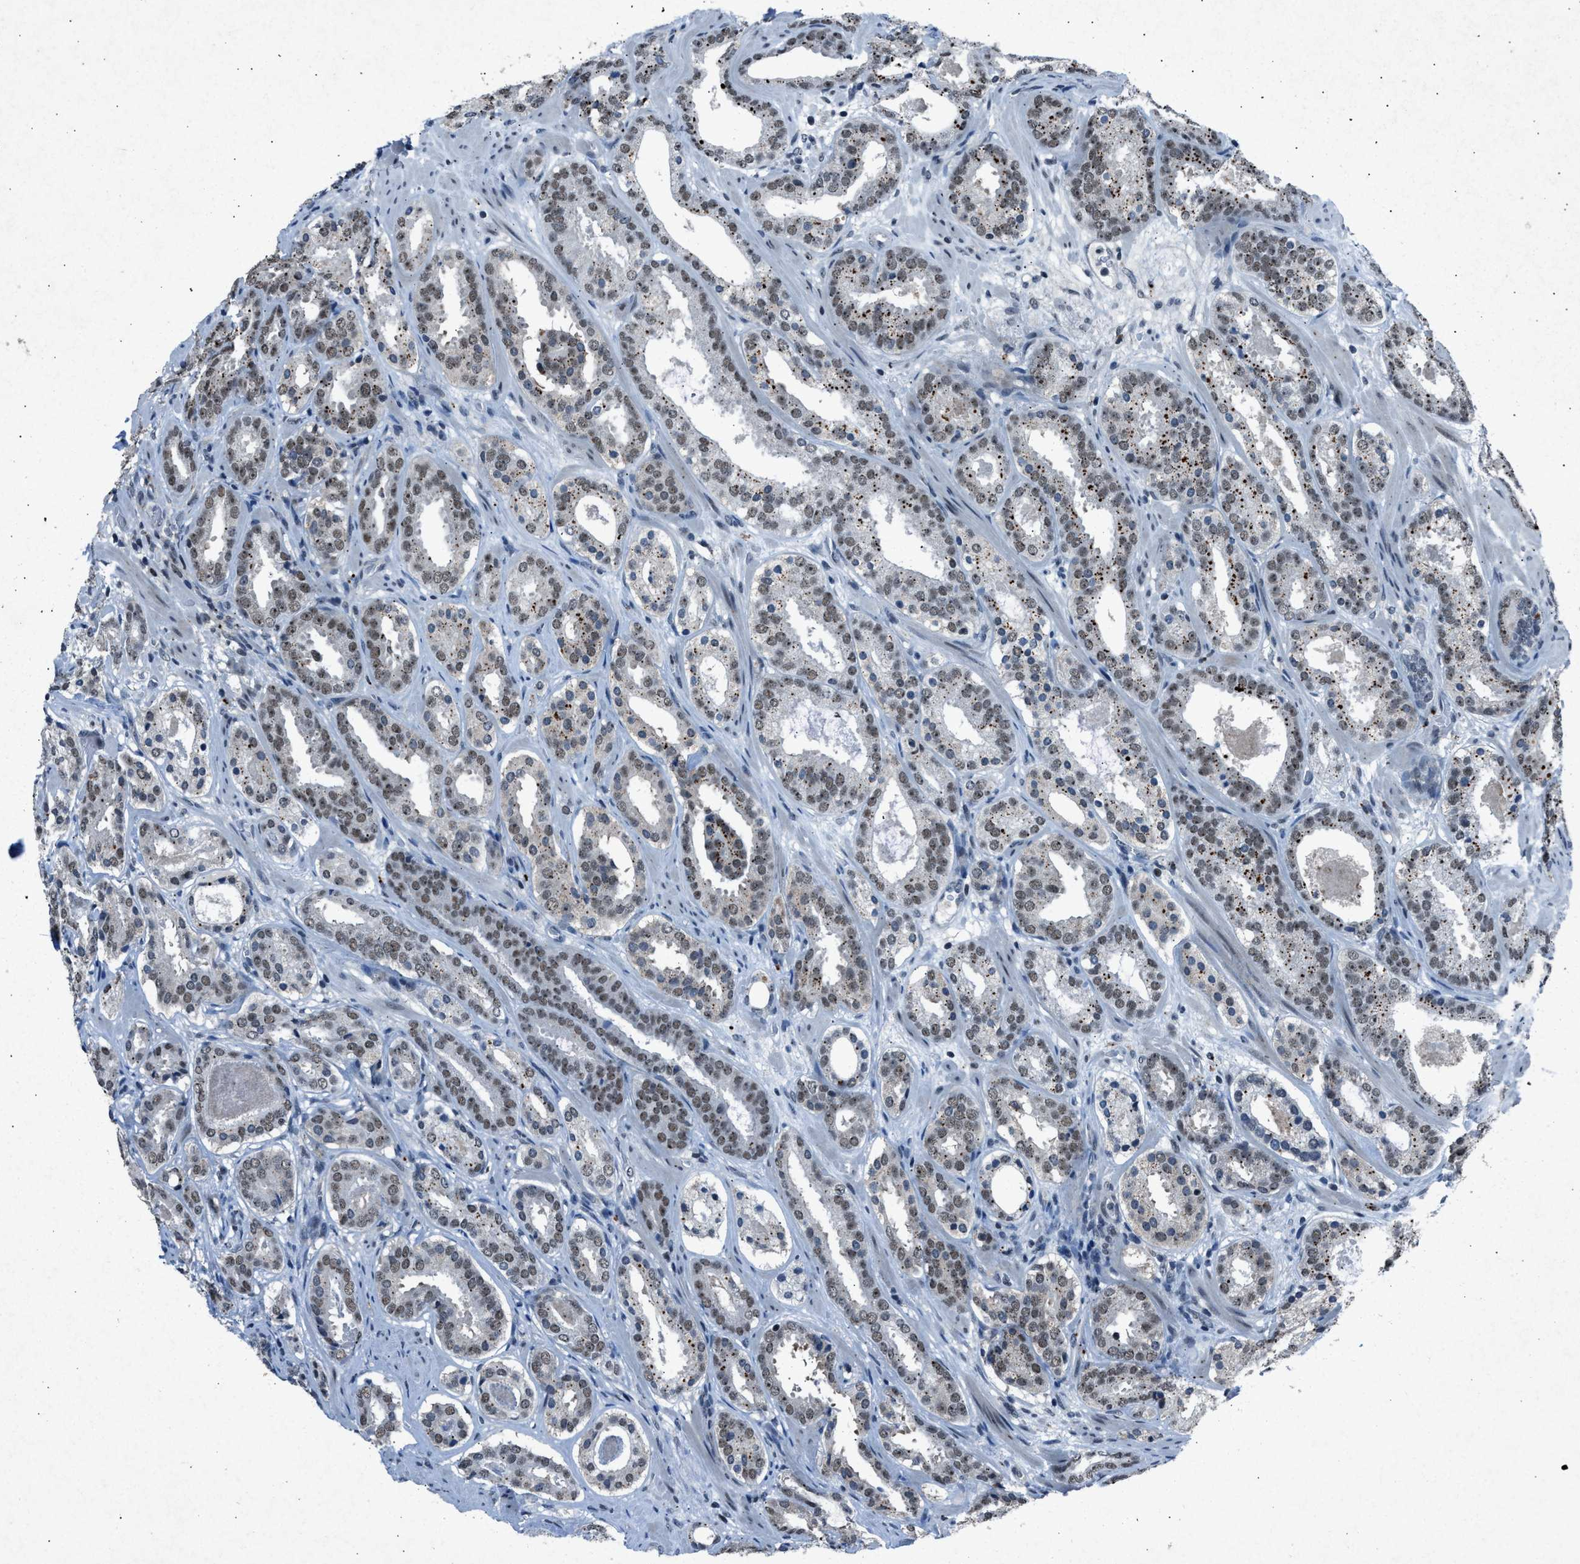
{"staining": {"intensity": "weak", "quantity": ">75%", "location": "nuclear"}, "tissue": "prostate cancer", "cell_type": "Tumor cells", "image_type": "cancer", "snomed": [{"axis": "morphology", "description": "Adenocarcinoma, Low grade"}, {"axis": "topography", "description": "Prostate"}], "caption": "Immunohistochemical staining of human prostate cancer reveals low levels of weak nuclear expression in about >75% of tumor cells.", "gene": "ADCY1", "patient": {"sex": "male", "age": 69}}